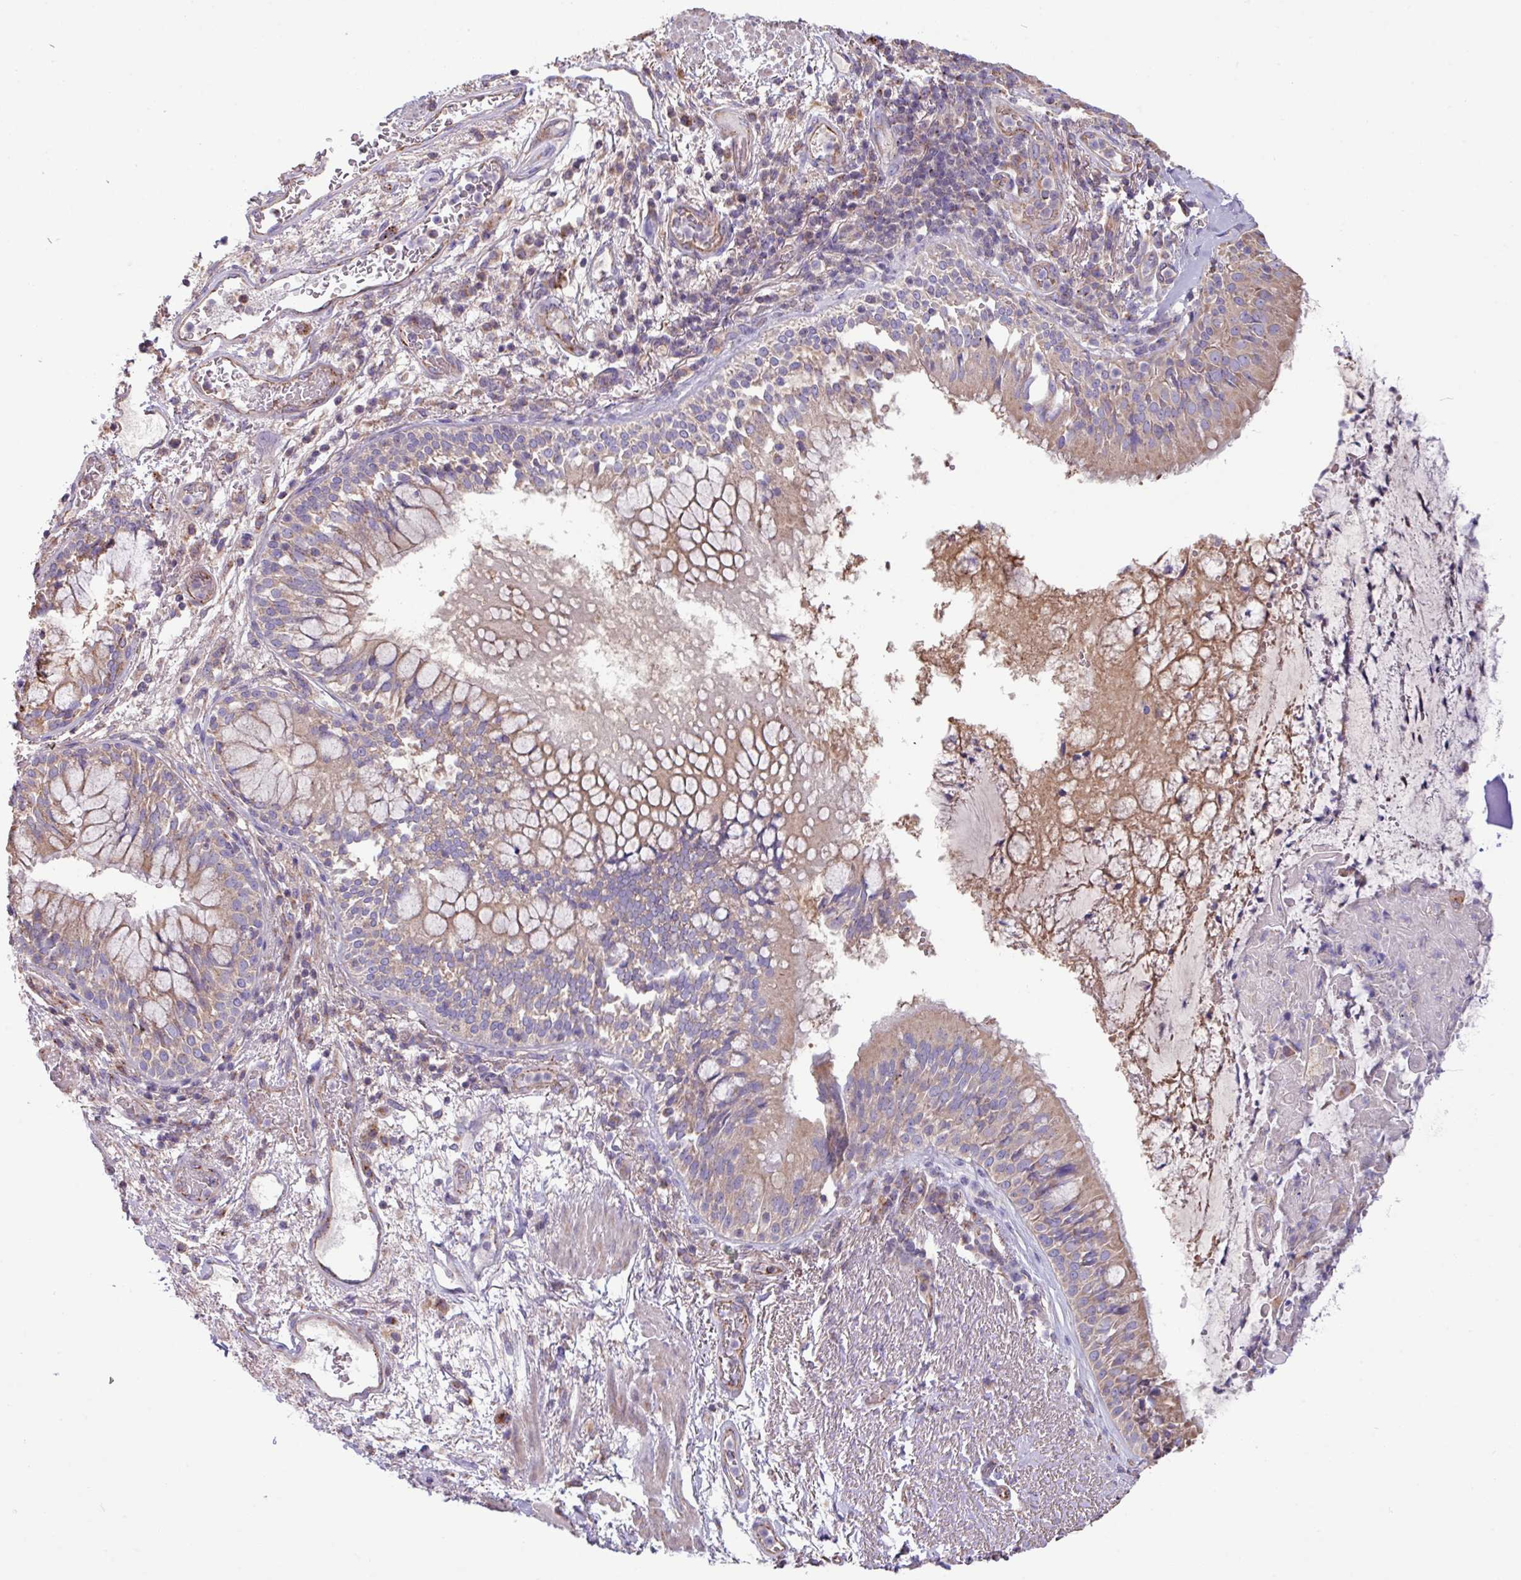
{"staining": {"intensity": "weak", "quantity": ">75%", "location": "cytoplasmic/membranous"}, "tissue": "bronchus", "cell_type": "Respiratory epithelial cells", "image_type": "normal", "snomed": [{"axis": "morphology", "description": "Normal tissue, NOS"}, {"axis": "topography", "description": "Cartilage tissue"}, {"axis": "topography", "description": "Bronchus"}], "caption": "Immunohistochemistry (IHC) photomicrograph of normal bronchus stained for a protein (brown), which shows low levels of weak cytoplasmic/membranous expression in about >75% of respiratory epithelial cells.", "gene": "PPM1J", "patient": {"sex": "male", "age": 63}}